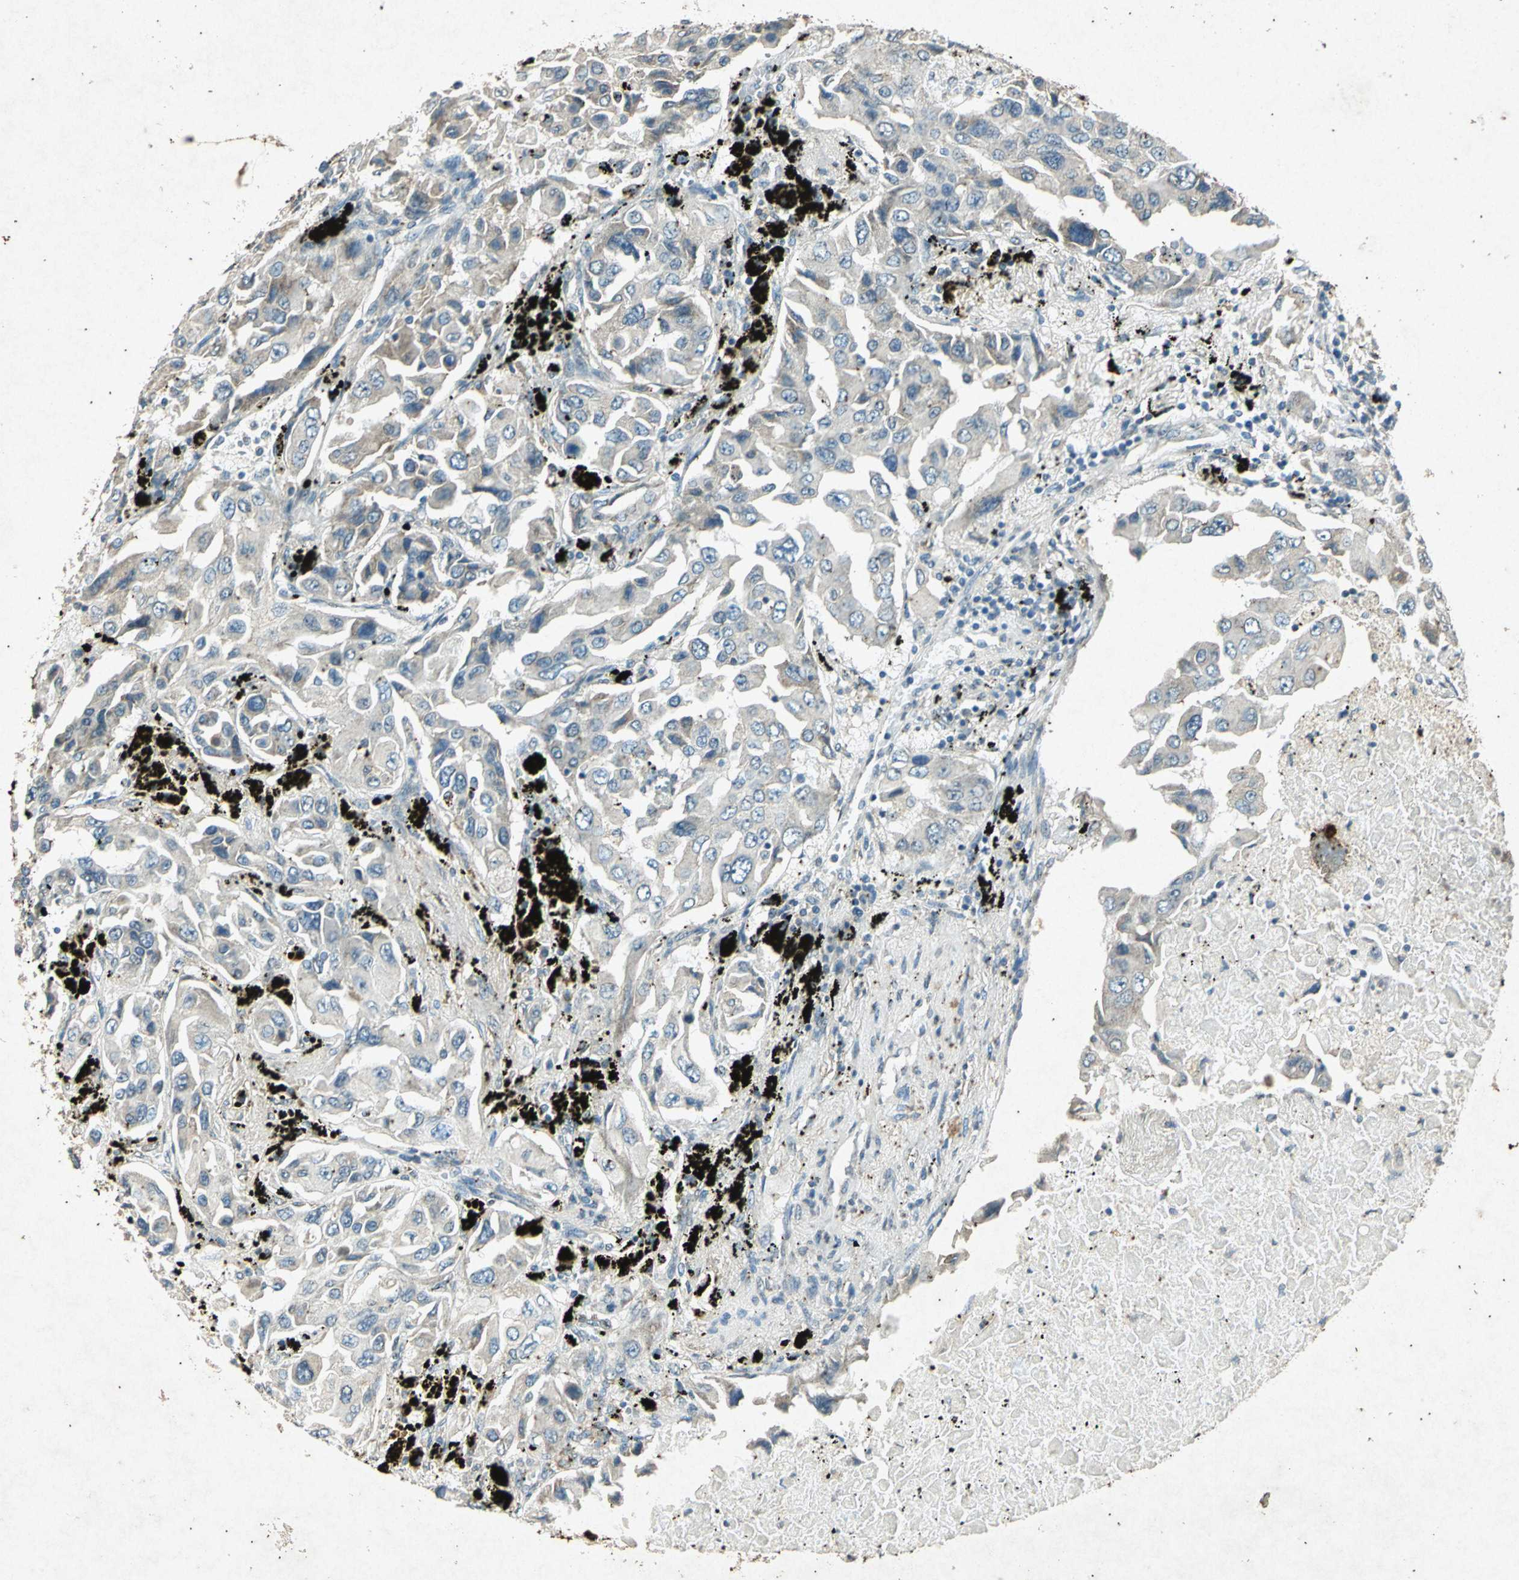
{"staining": {"intensity": "negative", "quantity": "none", "location": "none"}, "tissue": "lung cancer", "cell_type": "Tumor cells", "image_type": "cancer", "snomed": [{"axis": "morphology", "description": "Adenocarcinoma, NOS"}, {"axis": "topography", "description": "Lung"}], "caption": "A high-resolution photomicrograph shows IHC staining of lung adenocarcinoma, which reveals no significant positivity in tumor cells. The staining was performed using DAB to visualize the protein expression in brown, while the nuclei were stained in blue with hematoxylin (Magnification: 20x).", "gene": "PSEN1", "patient": {"sex": "female", "age": 65}}